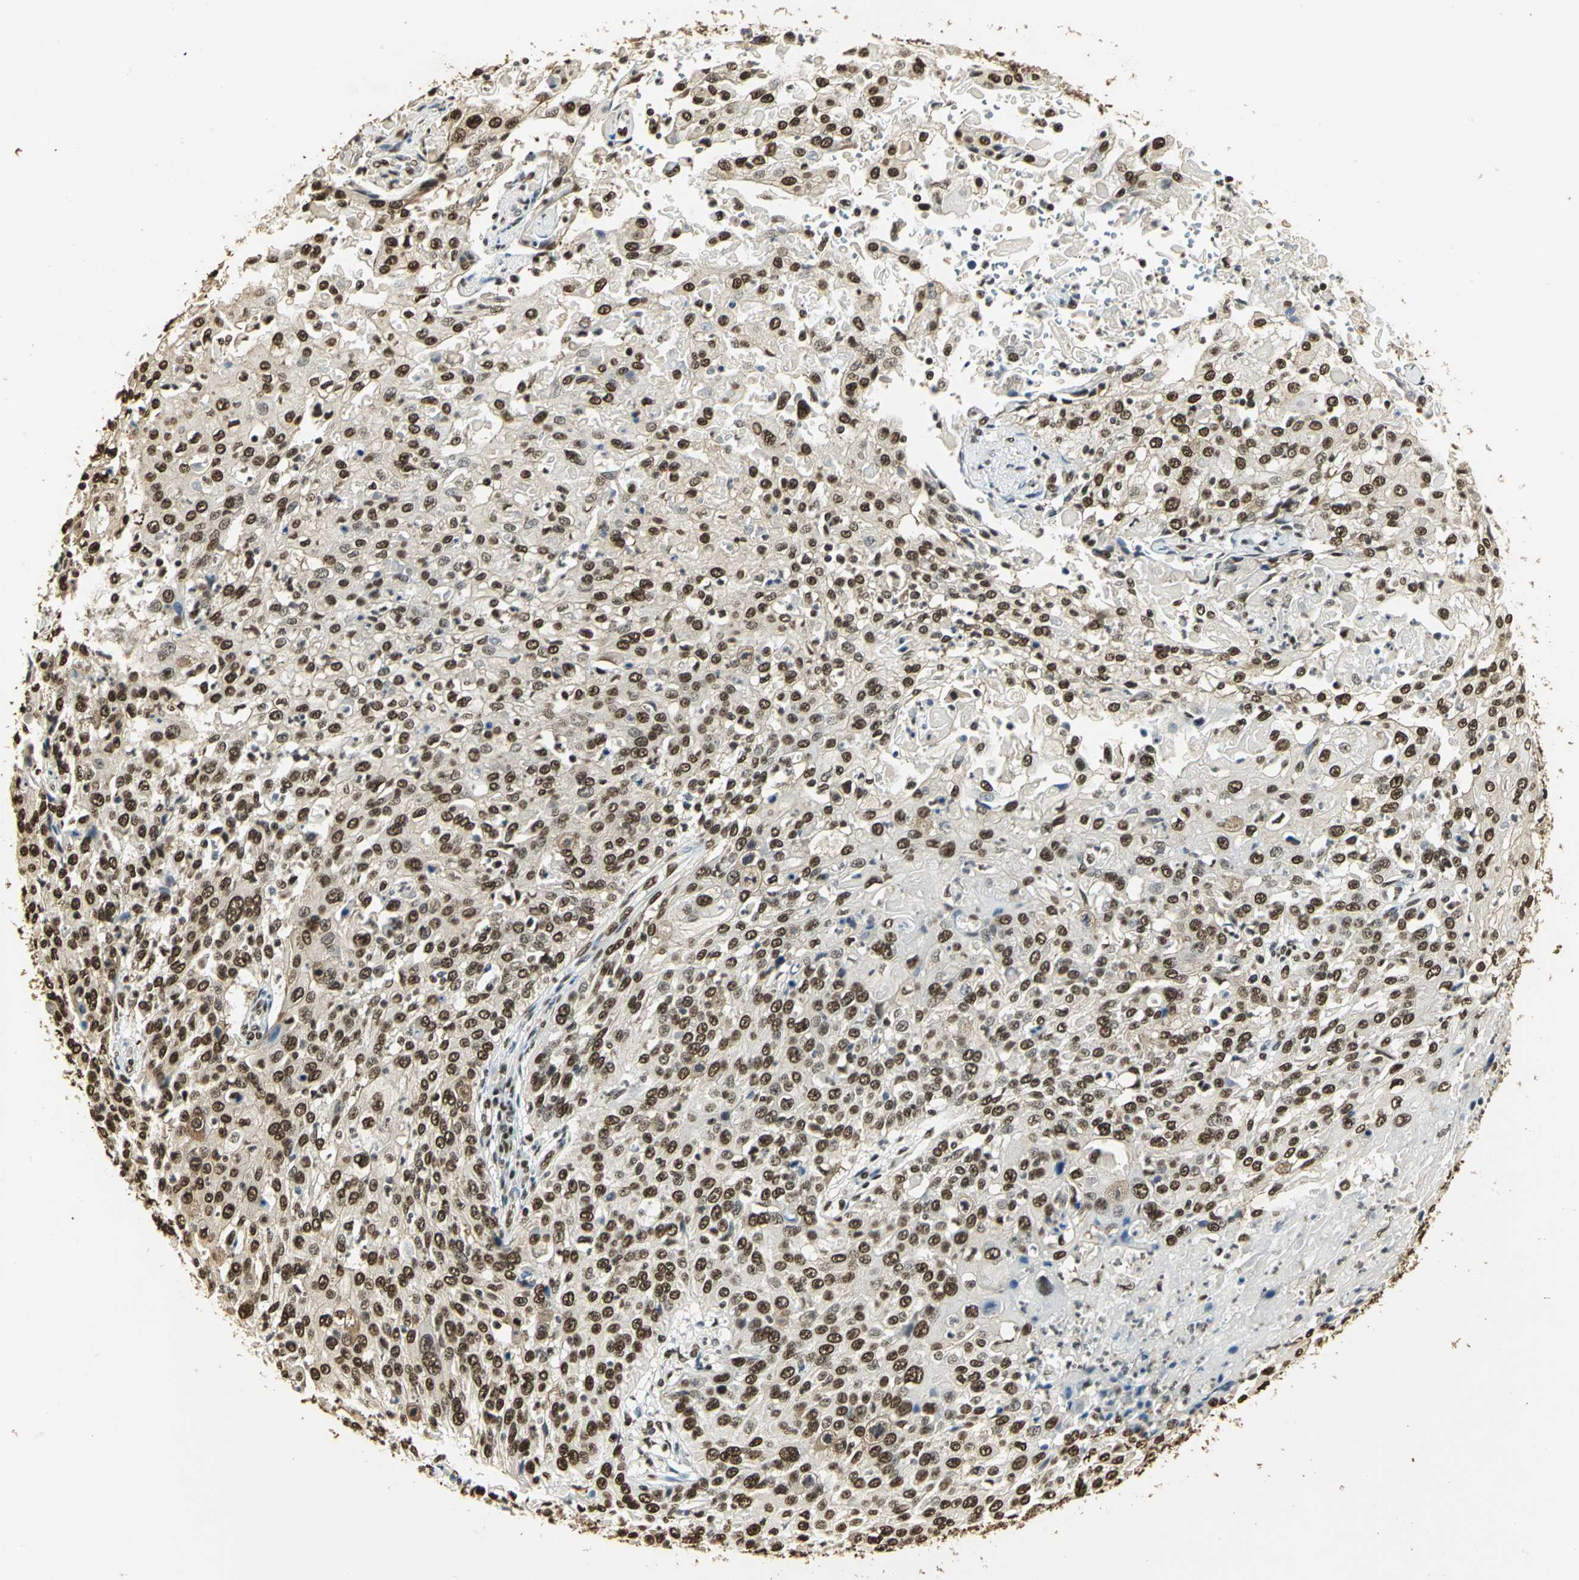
{"staining": {"intensity": "strong", "quantity": ">75%", "location": "nuclear"}, "tissue": "cervical cancer", "cell_type": "Tumor cells", "image_type": "cancer", "snomed": [{"axis": "morphology", "description": "Squamous cell carcinoma, NOS"}, {"axis": "topography", "description": "Cervix"}], "caption": "Immunohistochemical staining of human cervical squamous cell carcinoma displays high levels of strong nuclear protein staining in approximately >75% of tumor cells.", "gene": "SET", "patient": {"sex": "female", "age": 39}}